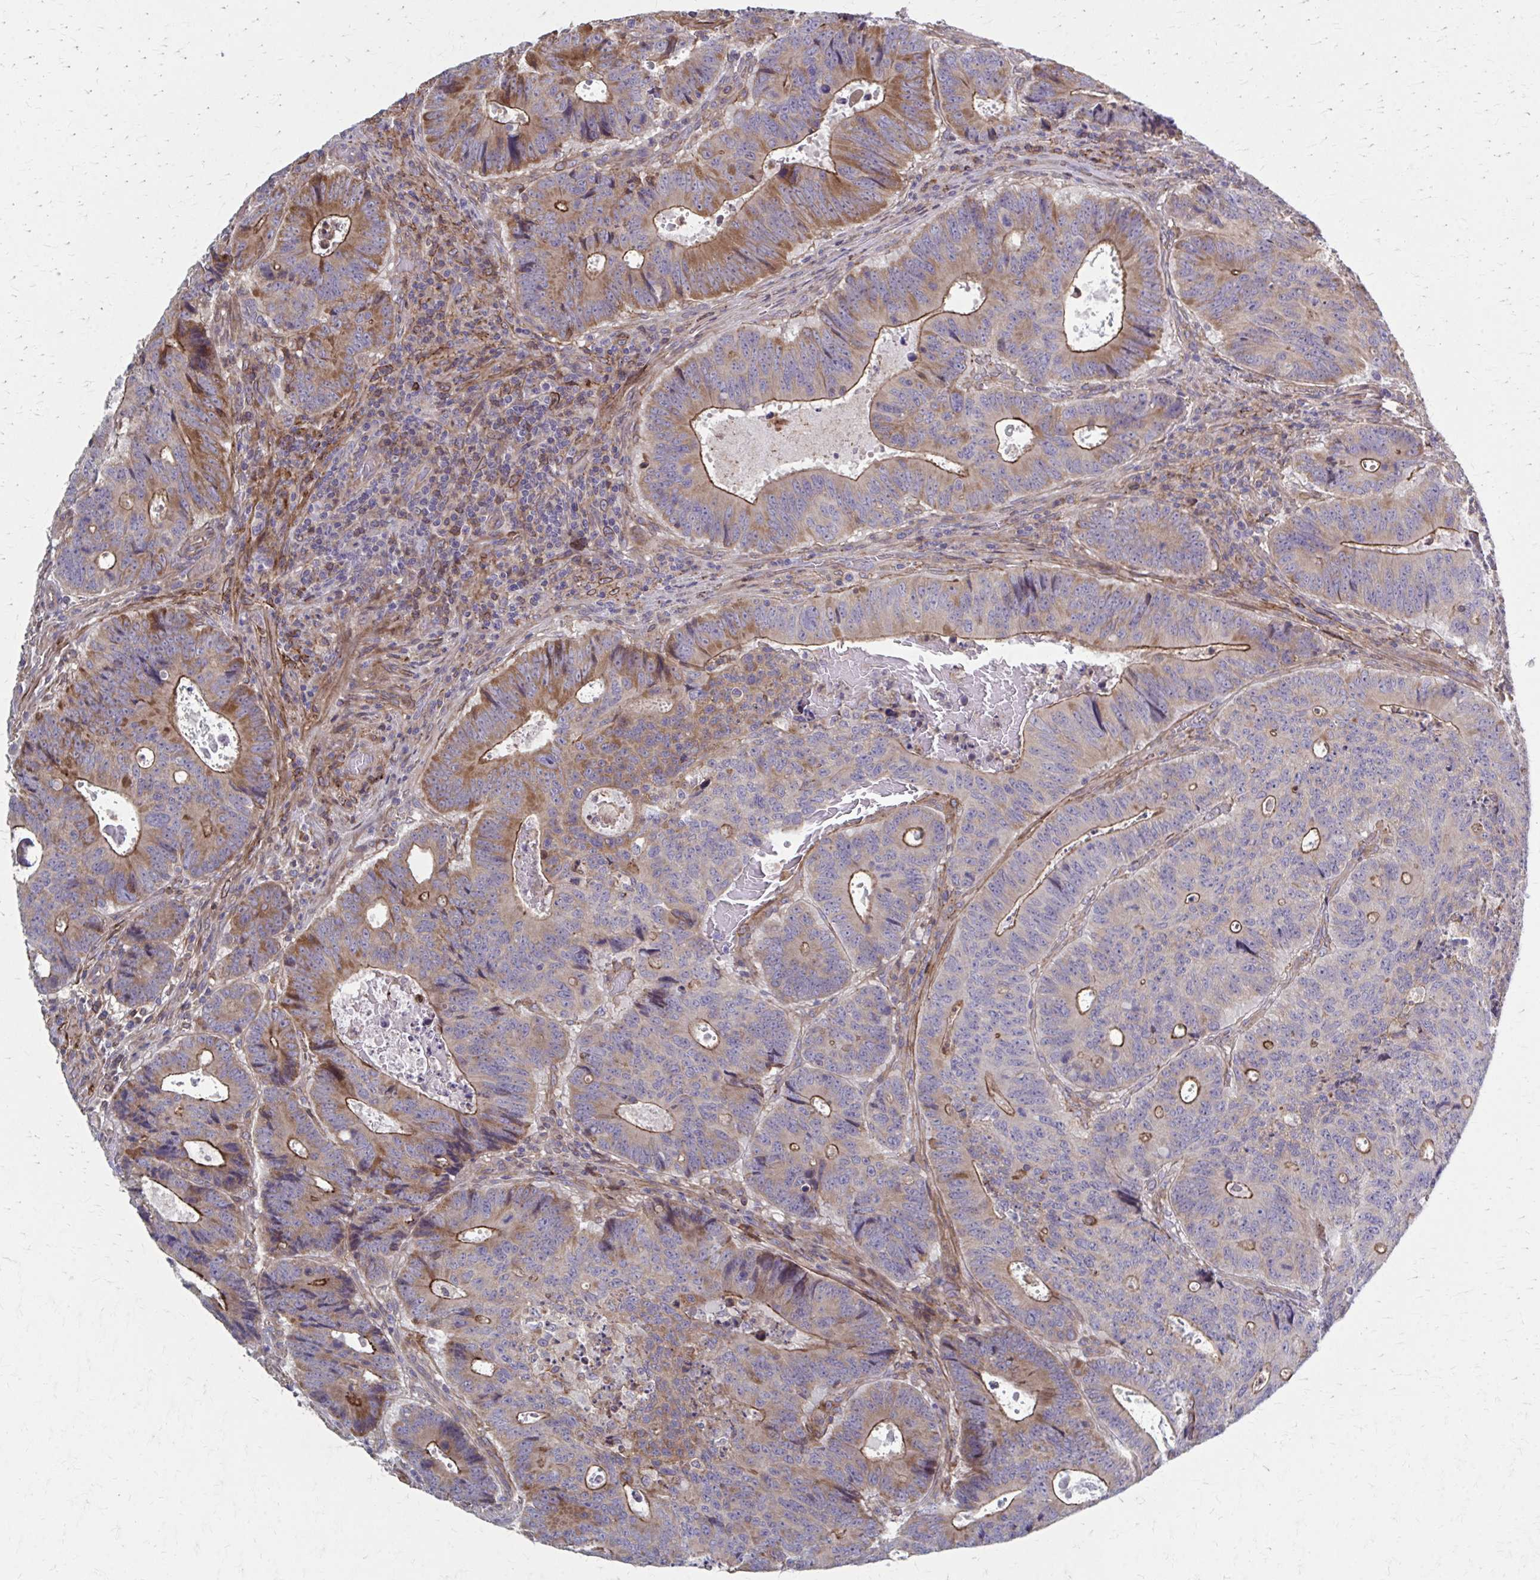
{"staining": {"intensity": "moderate", "quantity": "25%-75%", "location": "cytoplasmic/membranous"}, "tissue": "colorectal cancer", "cell_type": "Tumor cells", "image_type": "cancer", "snomed": [{"axis": "morphology", "description": "Adenocarcinoma, NOS"}, {"axis": "topography", "description": "Colon"}], "caption": "This image exhibits IHC staining of human adenocarcinoma (colorectal), with medium moderate cytoplasmic/membranous staining in approximately 25%-75% of tumor cells.", "gene": "MMP14", "patient": {"sex": "male", "age": 62}}